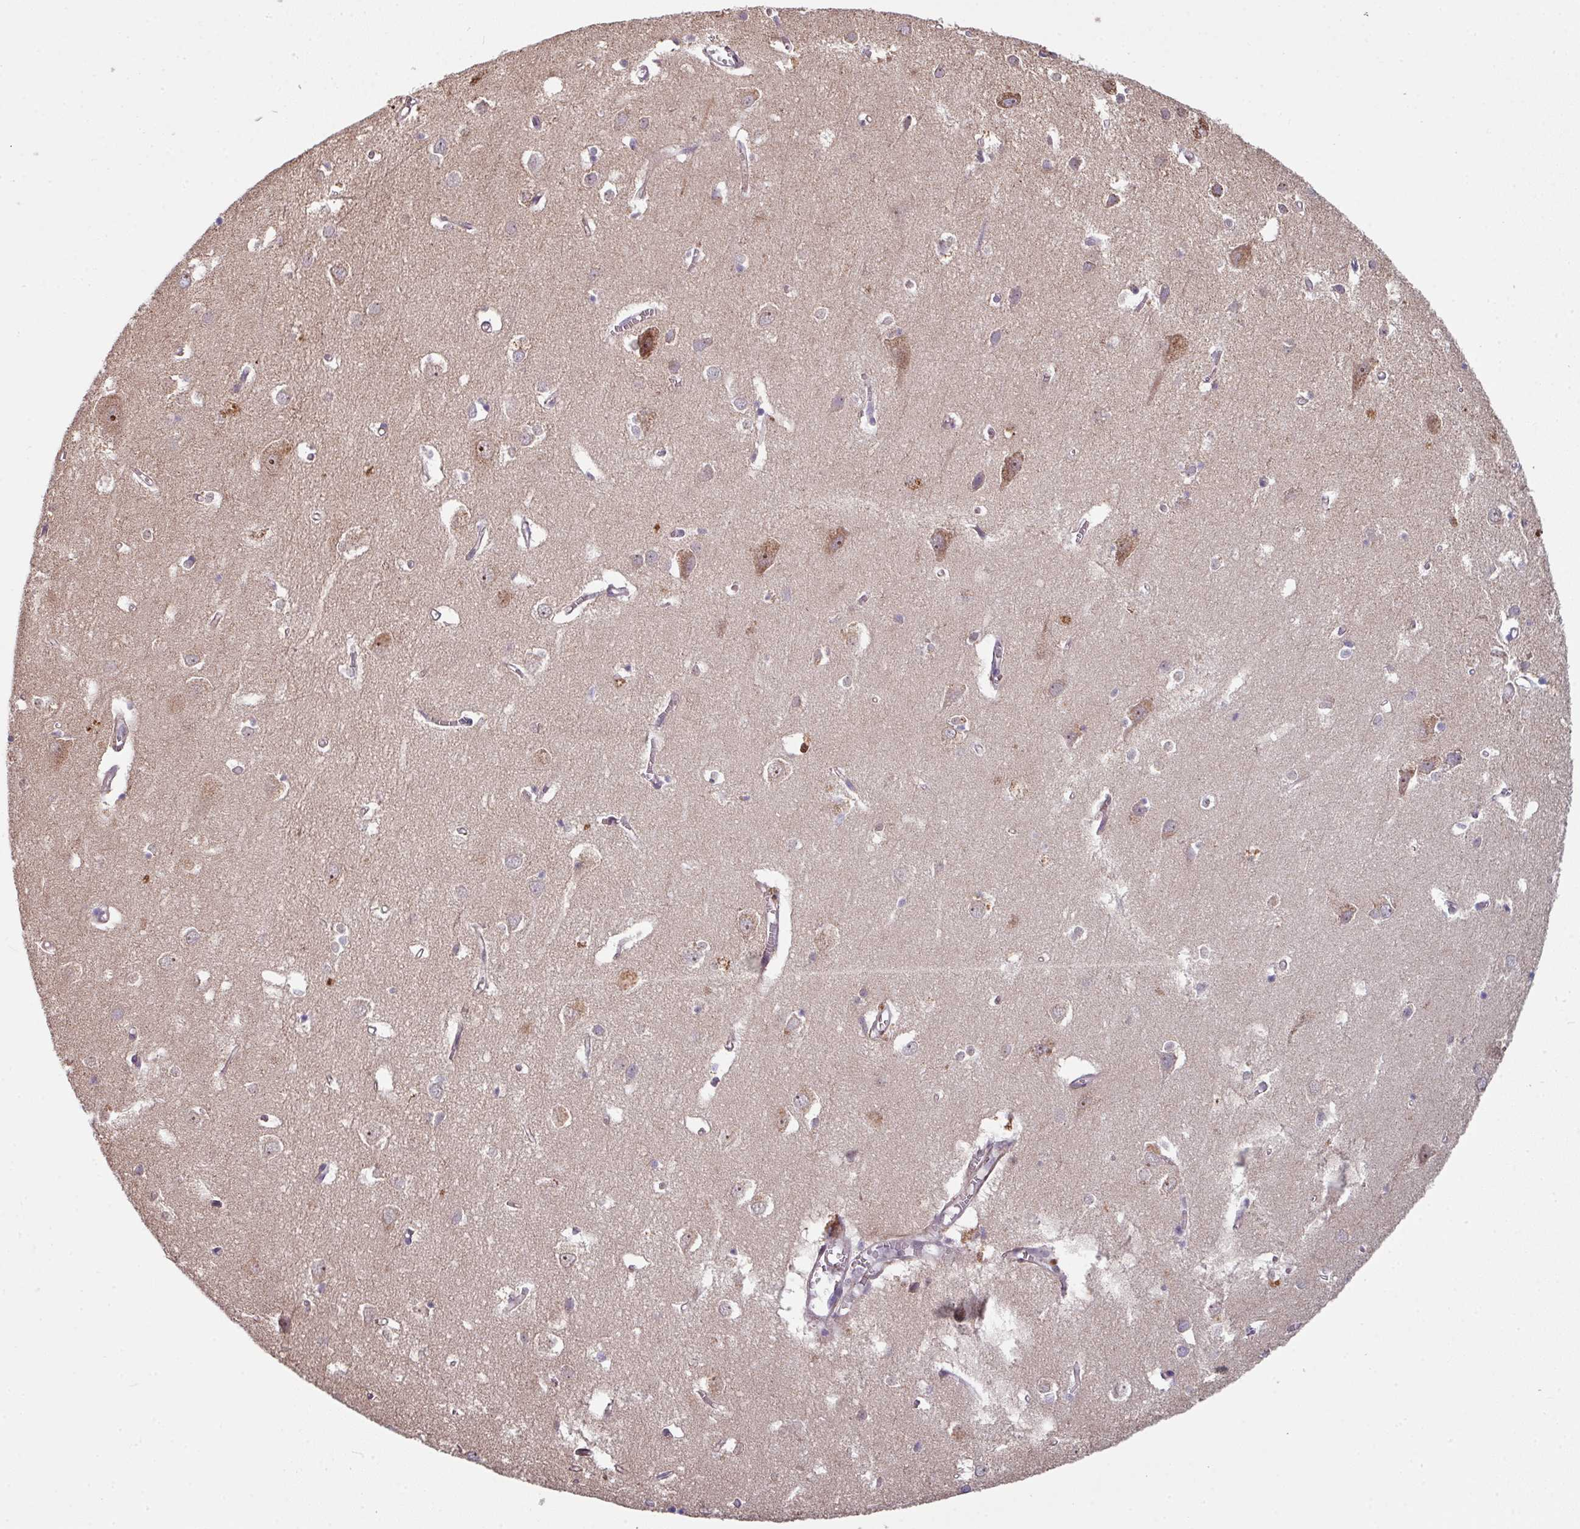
{"staining": {"intensity": "weak", "quantity": ">75%", "location": "cytoplasmic/membranous"}, "tissue": "cerebral cortex", "cell_type": "Endothelial cells", "image_type": "normal", "snomed": [{"axis": "morphology", "description": "Normal tissue, NOS"}, {"axis": "topography", "description": "Cerebral cortex"}], "caption": "Cerebral cortex stained with immunohistochemistry demonstrates weak cytoplasmic/membranous expression in approximately >75% of endothelial cells. The staining was performed using DAB (3,3'-diaminobenzidine) to visualize the protein expression in brown, while the nuclei were stained in blue with hematoxylin (Magnification: 20x).", "gene": "C2orf16", "patient": {"sex": "male", "age": 70}}